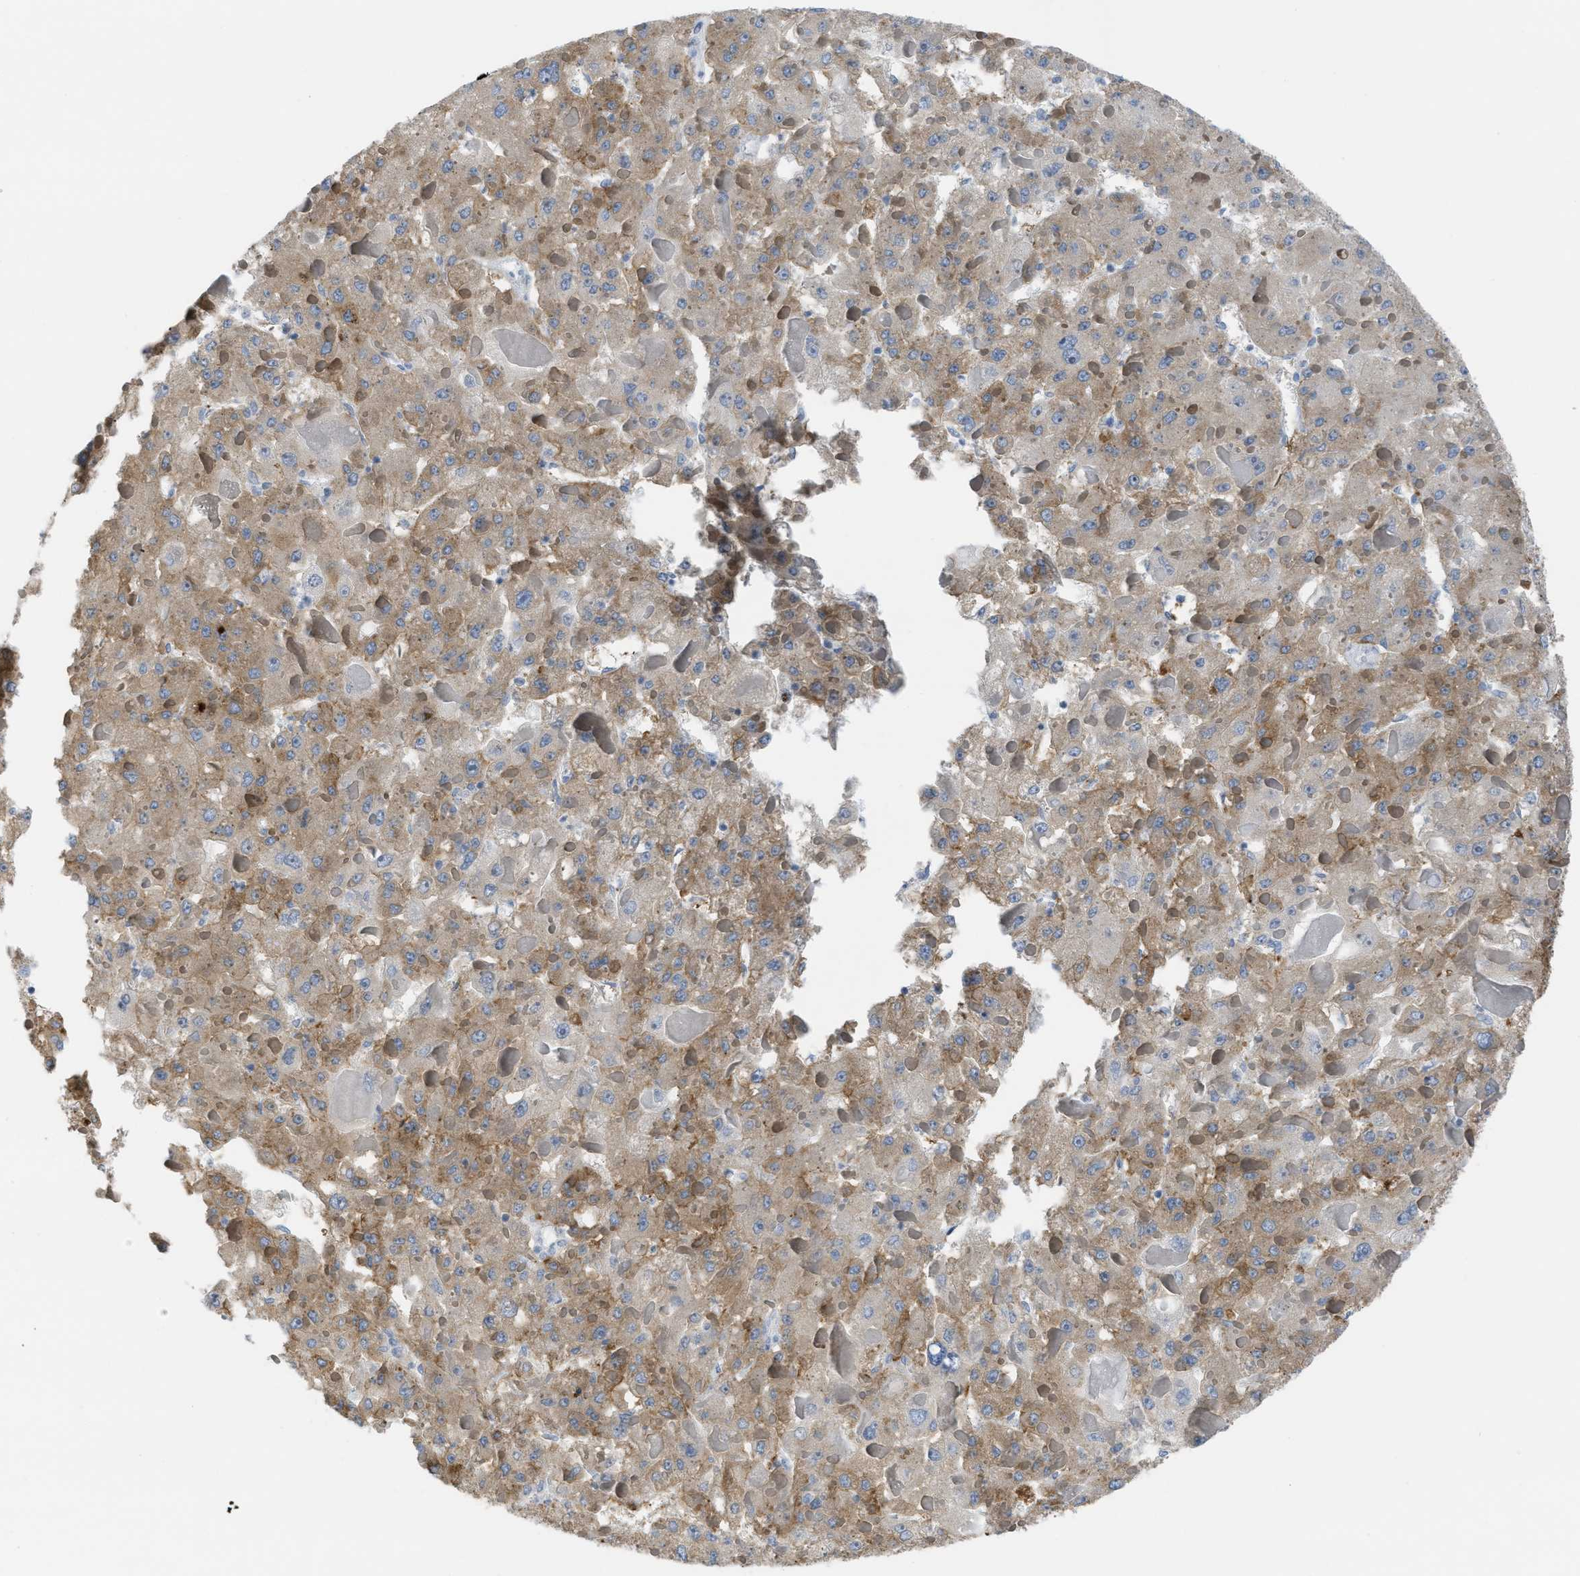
{"staining": {"intensity": "moderate", "quantity": ">75%", "location": "cytoplasmic/membranous"}, "tissue": "liver cancer", "cell_type": "Tumor cells", "image_type": "cancer", "snomed": [{"axis": "morphology", "description": "Carcinoma, Hepatocellular, NOS"}, {"axis": "topography", "description": "Liver"}], "caption": "This photomicrograph exhibits immunohistochemistry (IHC) staining of human hepatocellular carcinoma (liver), with medium moderate cytoplasmic/membranous positivity in approximately >75% of tumor cells.", "gene": "ASGR1", "patient": {"sex": "female", "age": 73}}